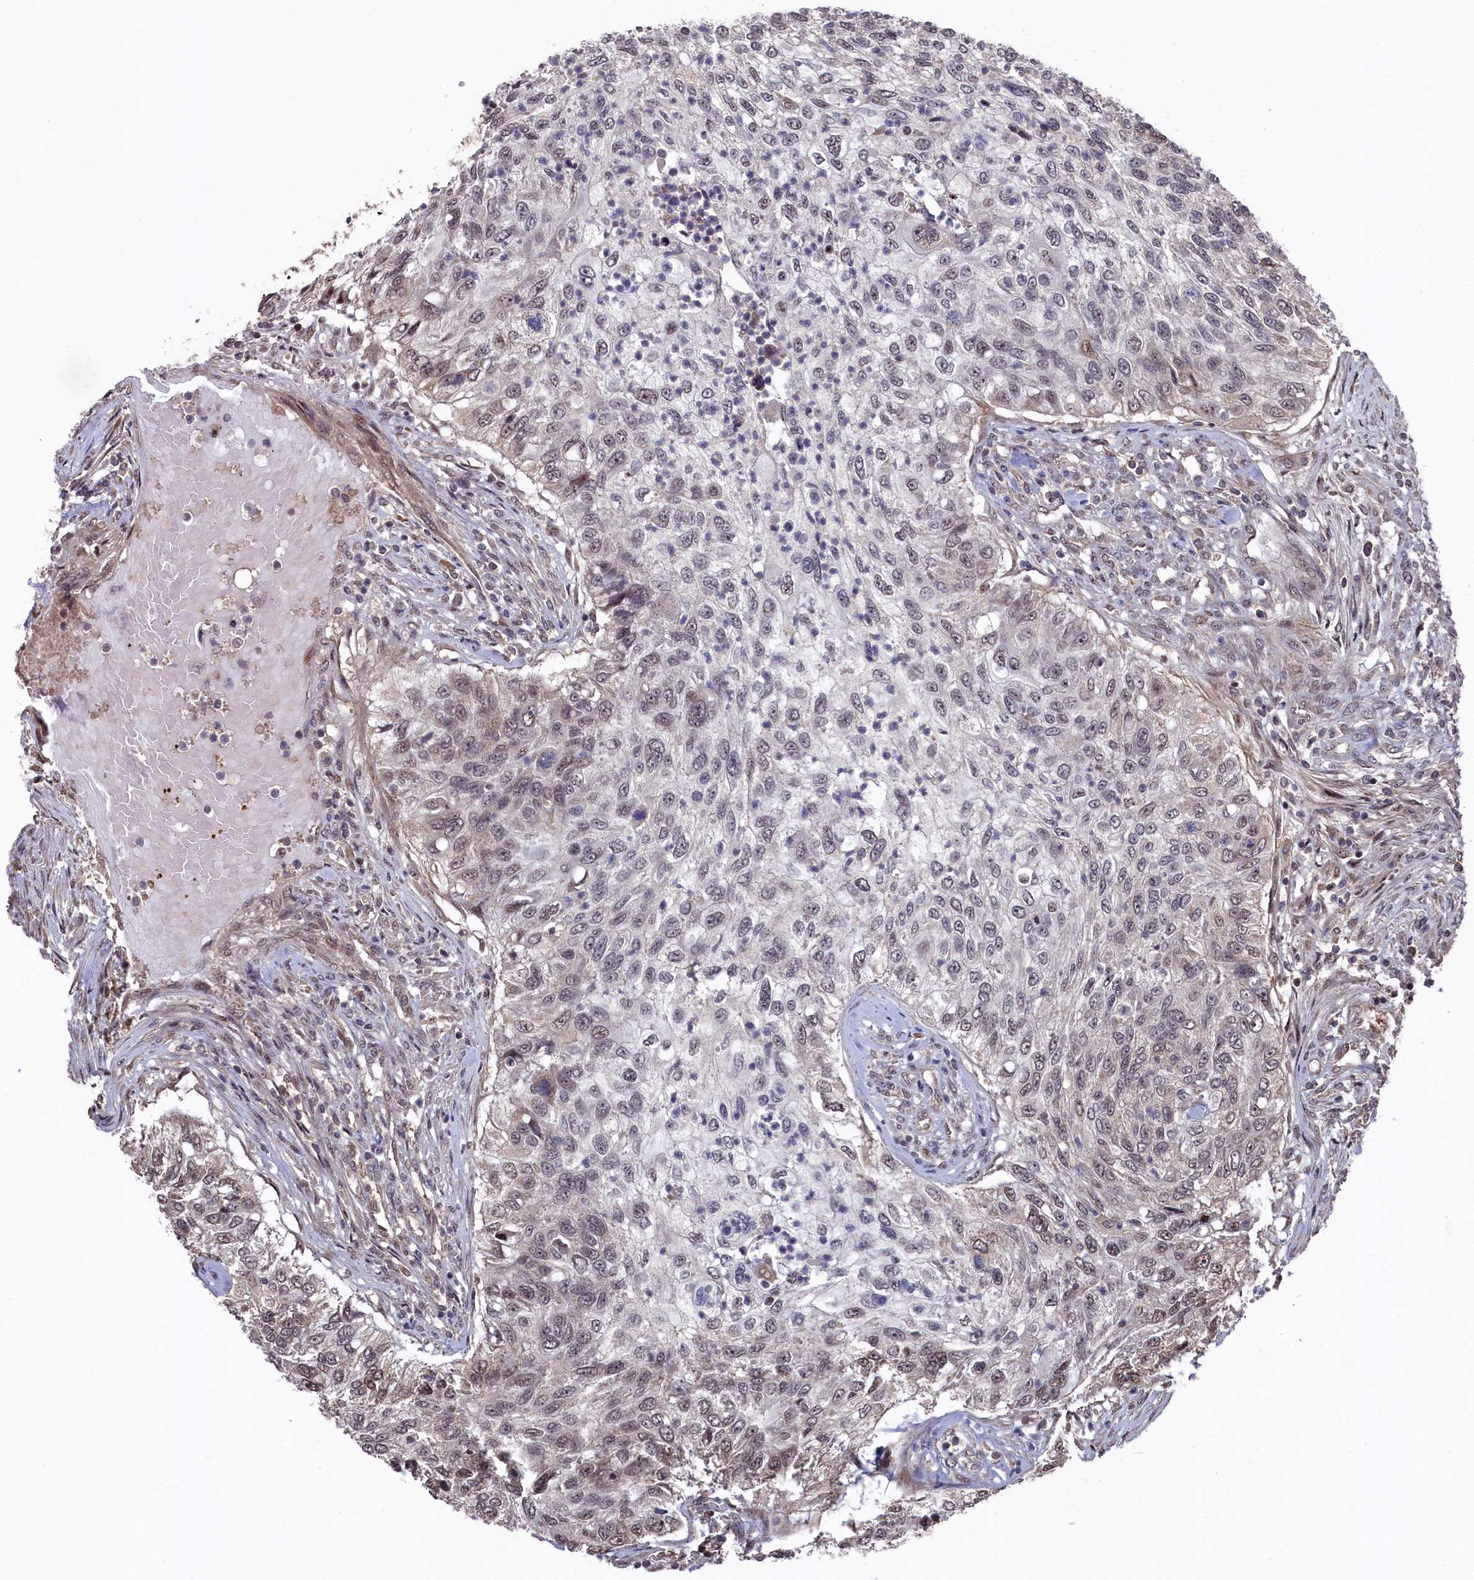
{"staining": {"intensity": "negative", "quantity": "none", "location": "none"}, "tissue": "urothelial cancer", "cell_type": "Tumor cells", "image_type": "cancer", "snomed": [{"axis": "morphology", "description": "Urothelial carcinoma, High grade"}, {"axis": "topography", "description": "Urinary bladder"}], "caption": "A high-resolution image shows IHC staining of urothelial cancer, which shows no significant expression in tumor cells.", "gene": "CLPX", "patient": {"sex": "female", "age": 60}}